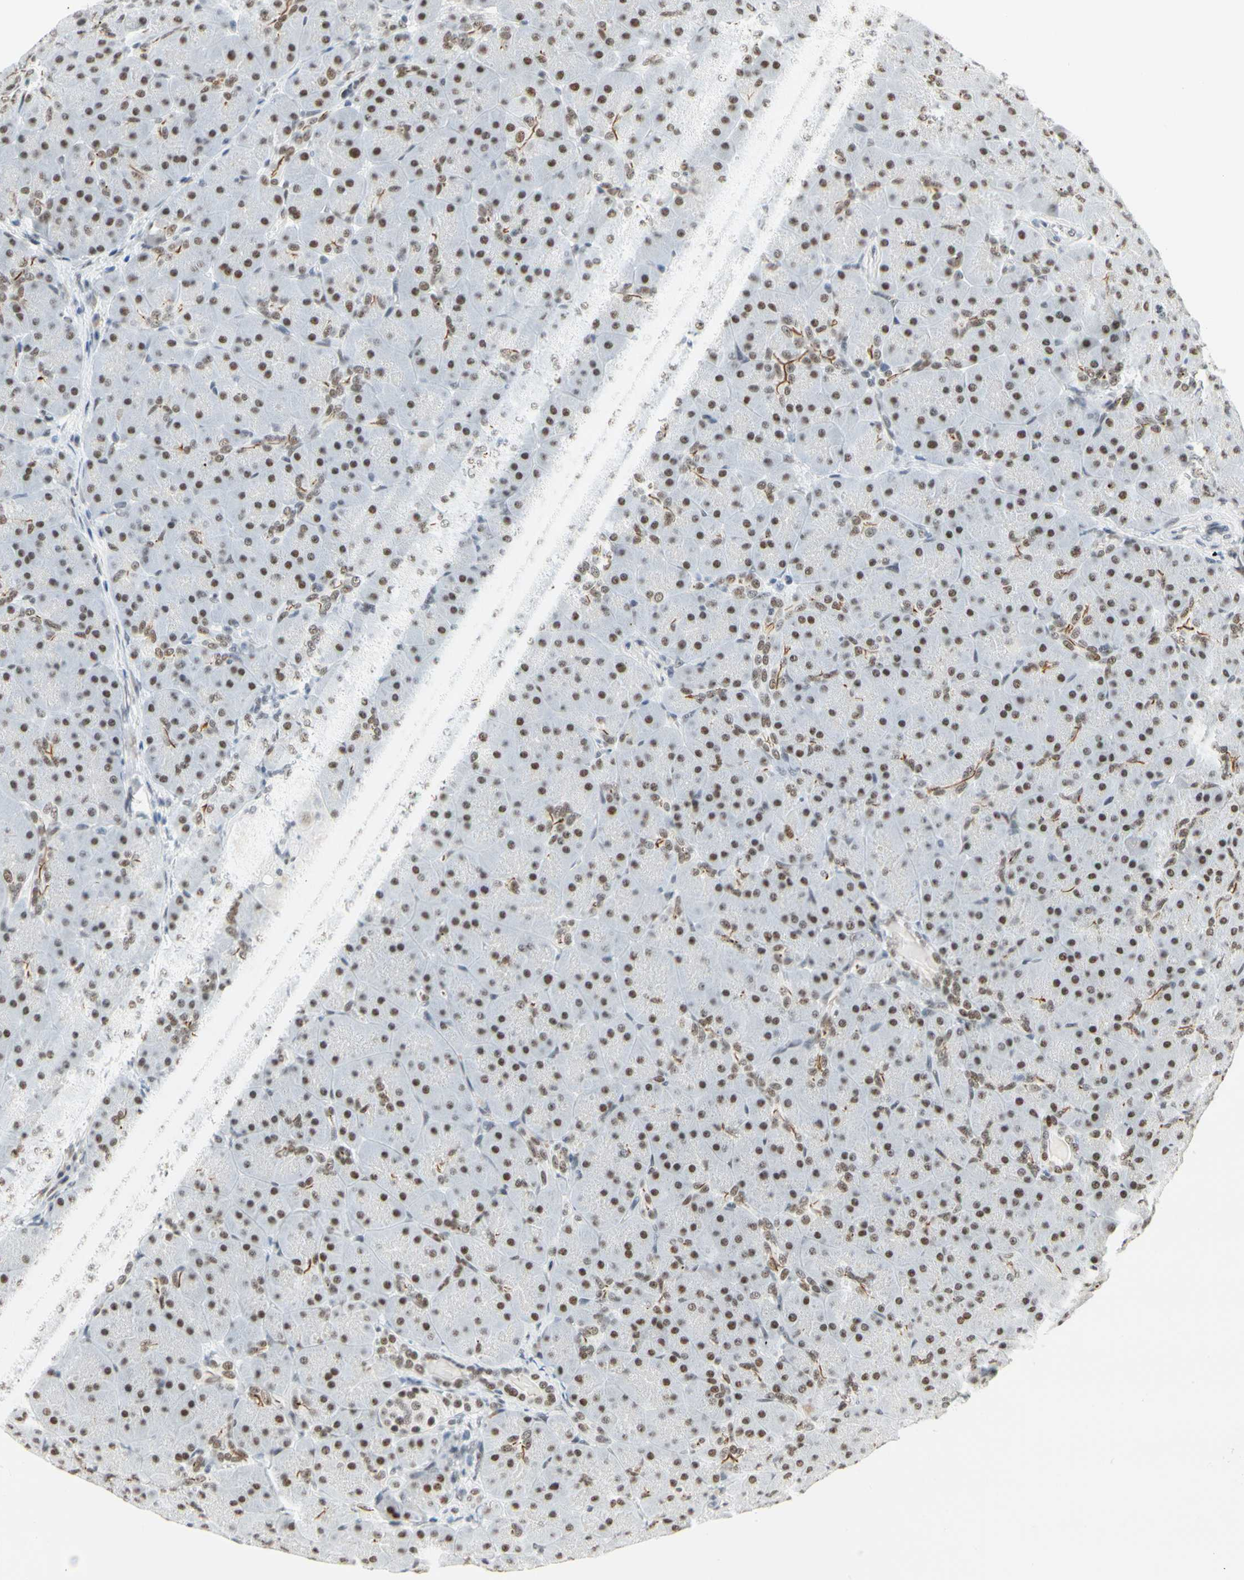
{"staining": {"intensity": "moderate", "quantity": ">75%", "location": "nuclear"}, "tissue": "pancreas", "cell_type": "Exocrine glandular cells", "image_type": "normal", "snomed": [{"axis": "morphology", "description": "Normal tissue, NOS"}, {"axis": "topography", "description": "Pancreas"}], "caption": "This image reveals immunohistochemistry (IHC) staining of unremarkable pancreas, with medium moderate nuclear positivity in approximately >75% of exocrine glandular cells.", "gene": "ZSCAN16", "patient": {"sex": "male", "age": 66}}